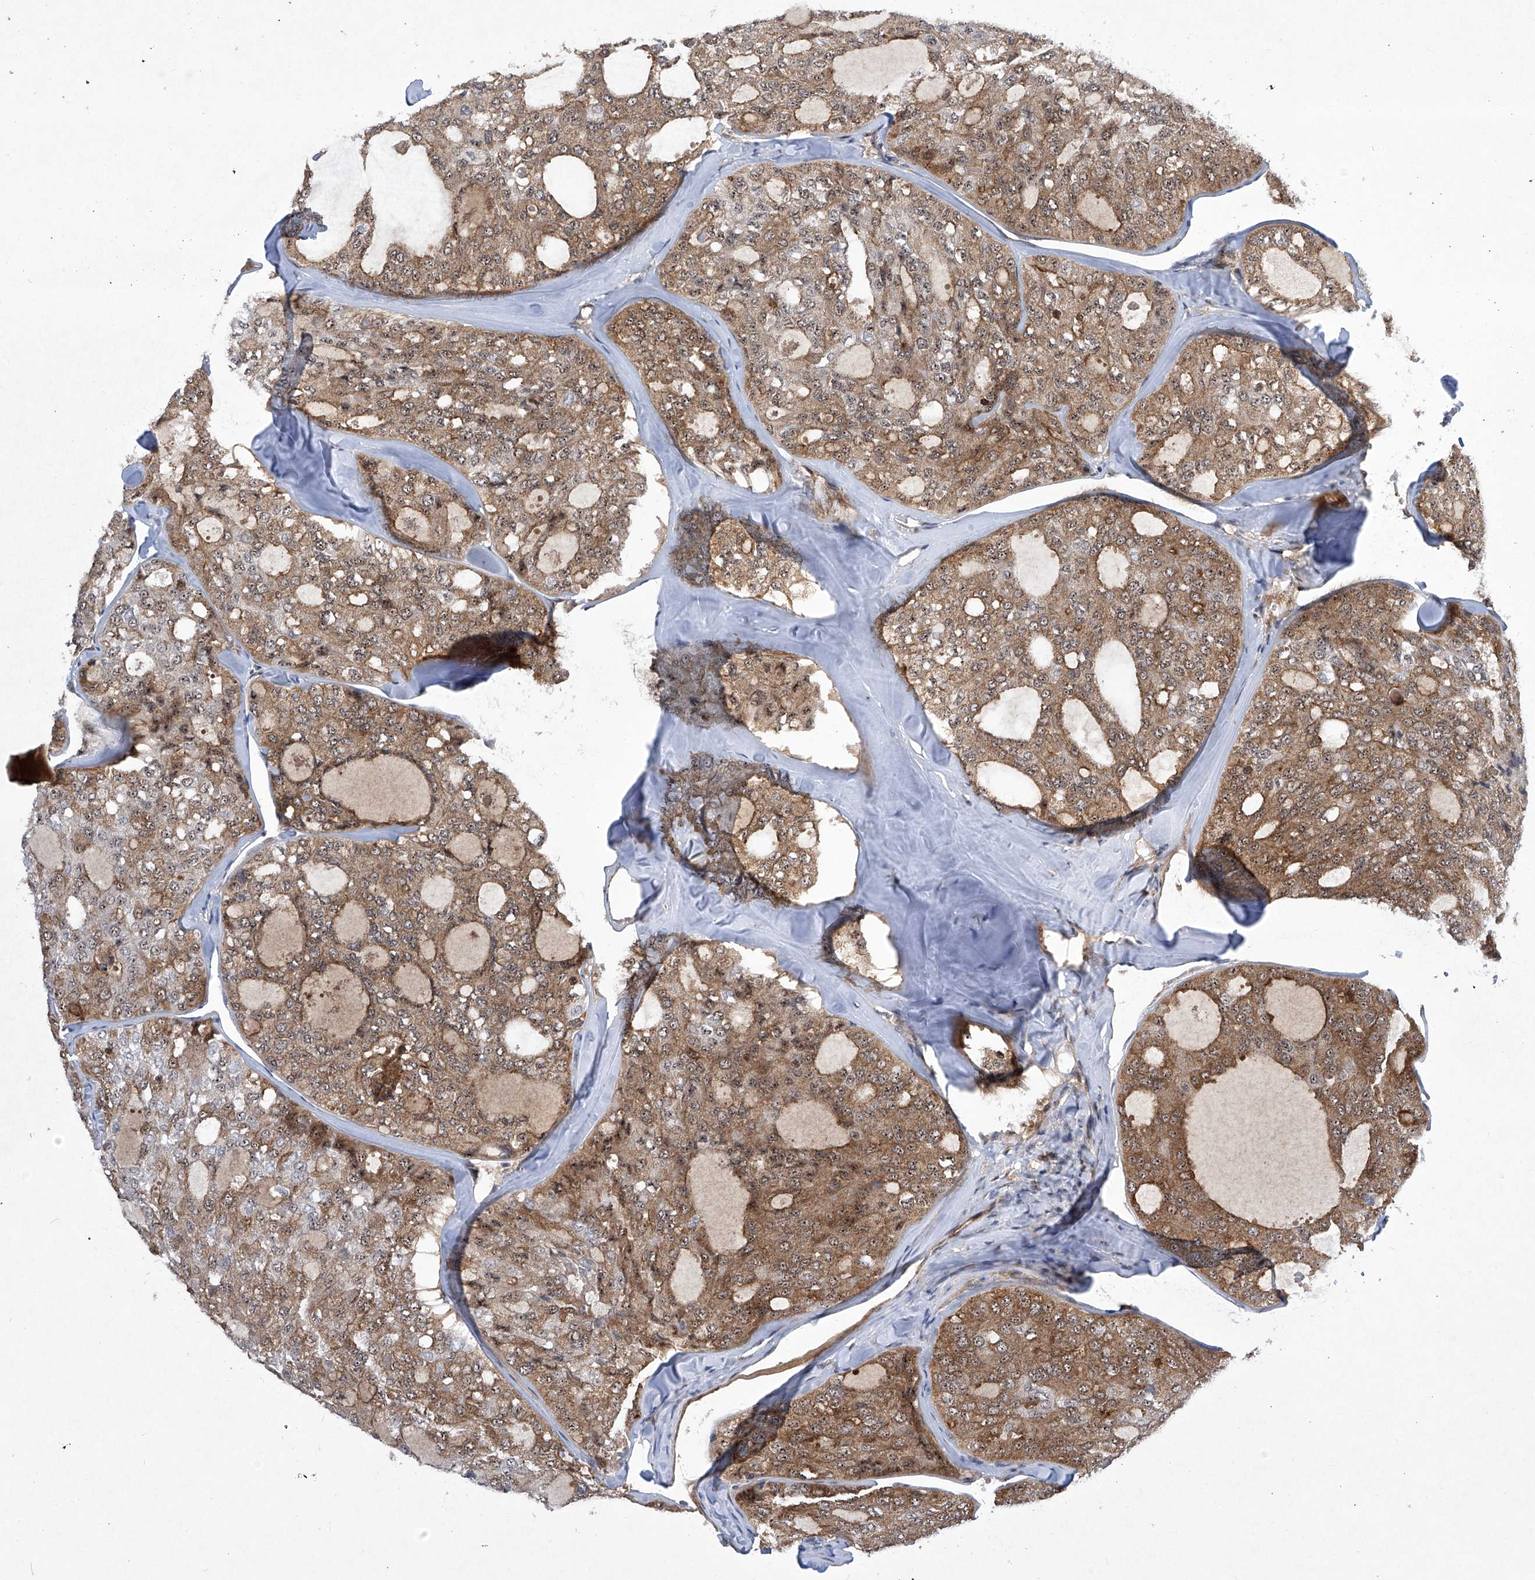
{"staining": {"intensity": "moderate", "quantity": ">75%", "location": "cytoplasmic/membranous,nuclear"}, "tissue": "thyroid cancer", "cell_type": "Tumor cells", "image_type": "cancer", "snomed": [{"axis": "morphology", "description": "Follicular adenoma carcinoma, NOS"}, {"axis": "topography", "description": "Thyroid gland"}], "caption": "IHC histopathology image of neoplastic tissue: human thyroid cancer stained using immunohistochemistry (IHC) exhibits medium levels of moderate protein expression localized specifically in the cytoplasmic/membranous and nuclear of tumor cells, appearing as a cytoplasmic/membranous and nuclear brown color.", "gene": "CISH", "patient": {"sex": "male", "age": 75}}